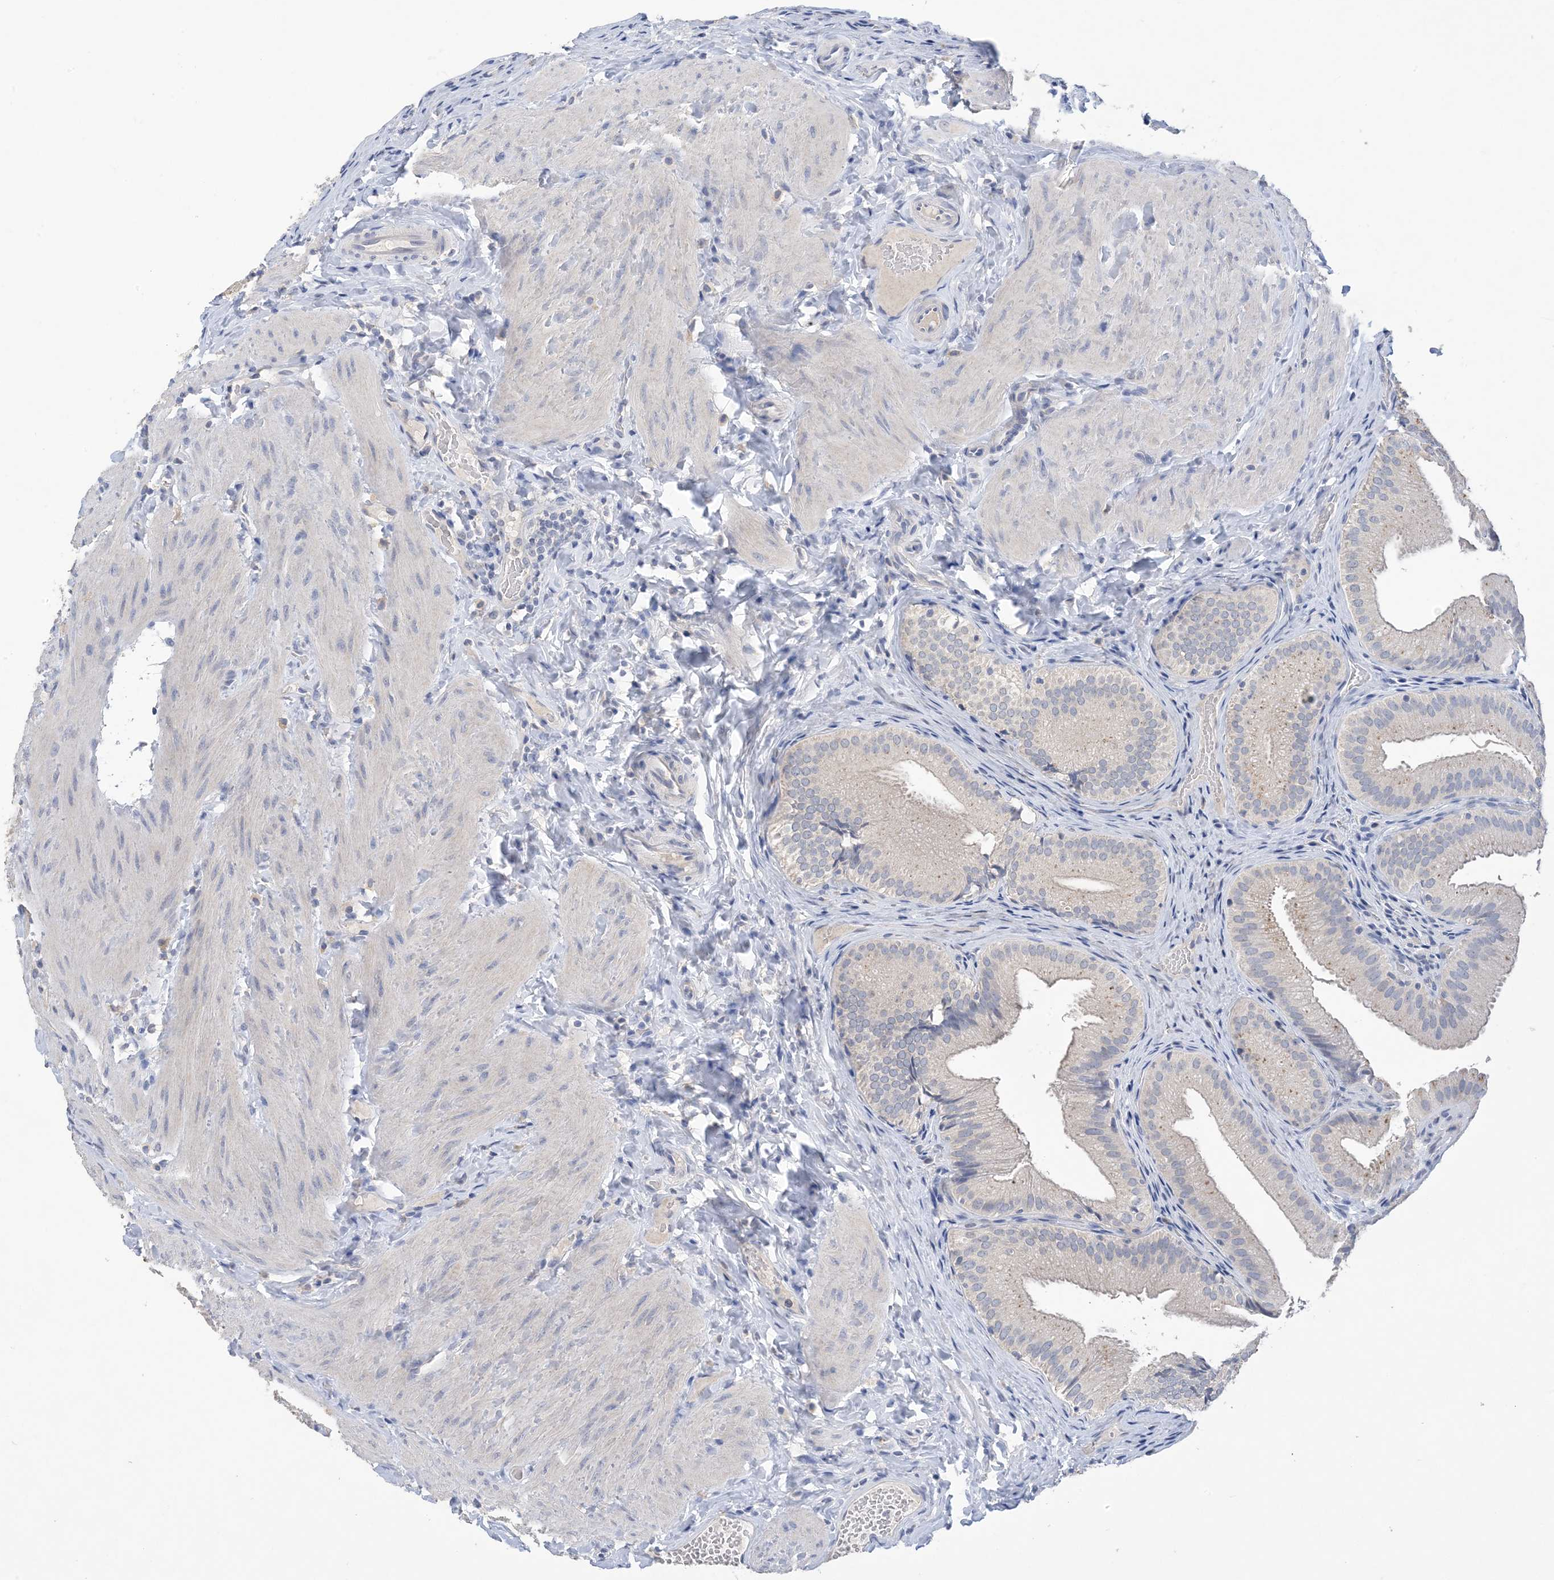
{"staining": {"intensity": "negative", "quantity": "none", "location": "none"}, "tissue": "gallbladder", "cell_type": "Glandular cells", "image_type": "normal", "snomed": [{"axis": "morphology", "description": "Normal tissue, NOS"}, {"axis": "topography", "description": "Gallbladder"}], "caption": "A micrograph of gallbladder stained for a protein displays no brown staining in glandular cells. (DAB IHC with hematoxylin counter stain).", "gene": "DSC3", "patient": {"sex": "female", "age": 30}}